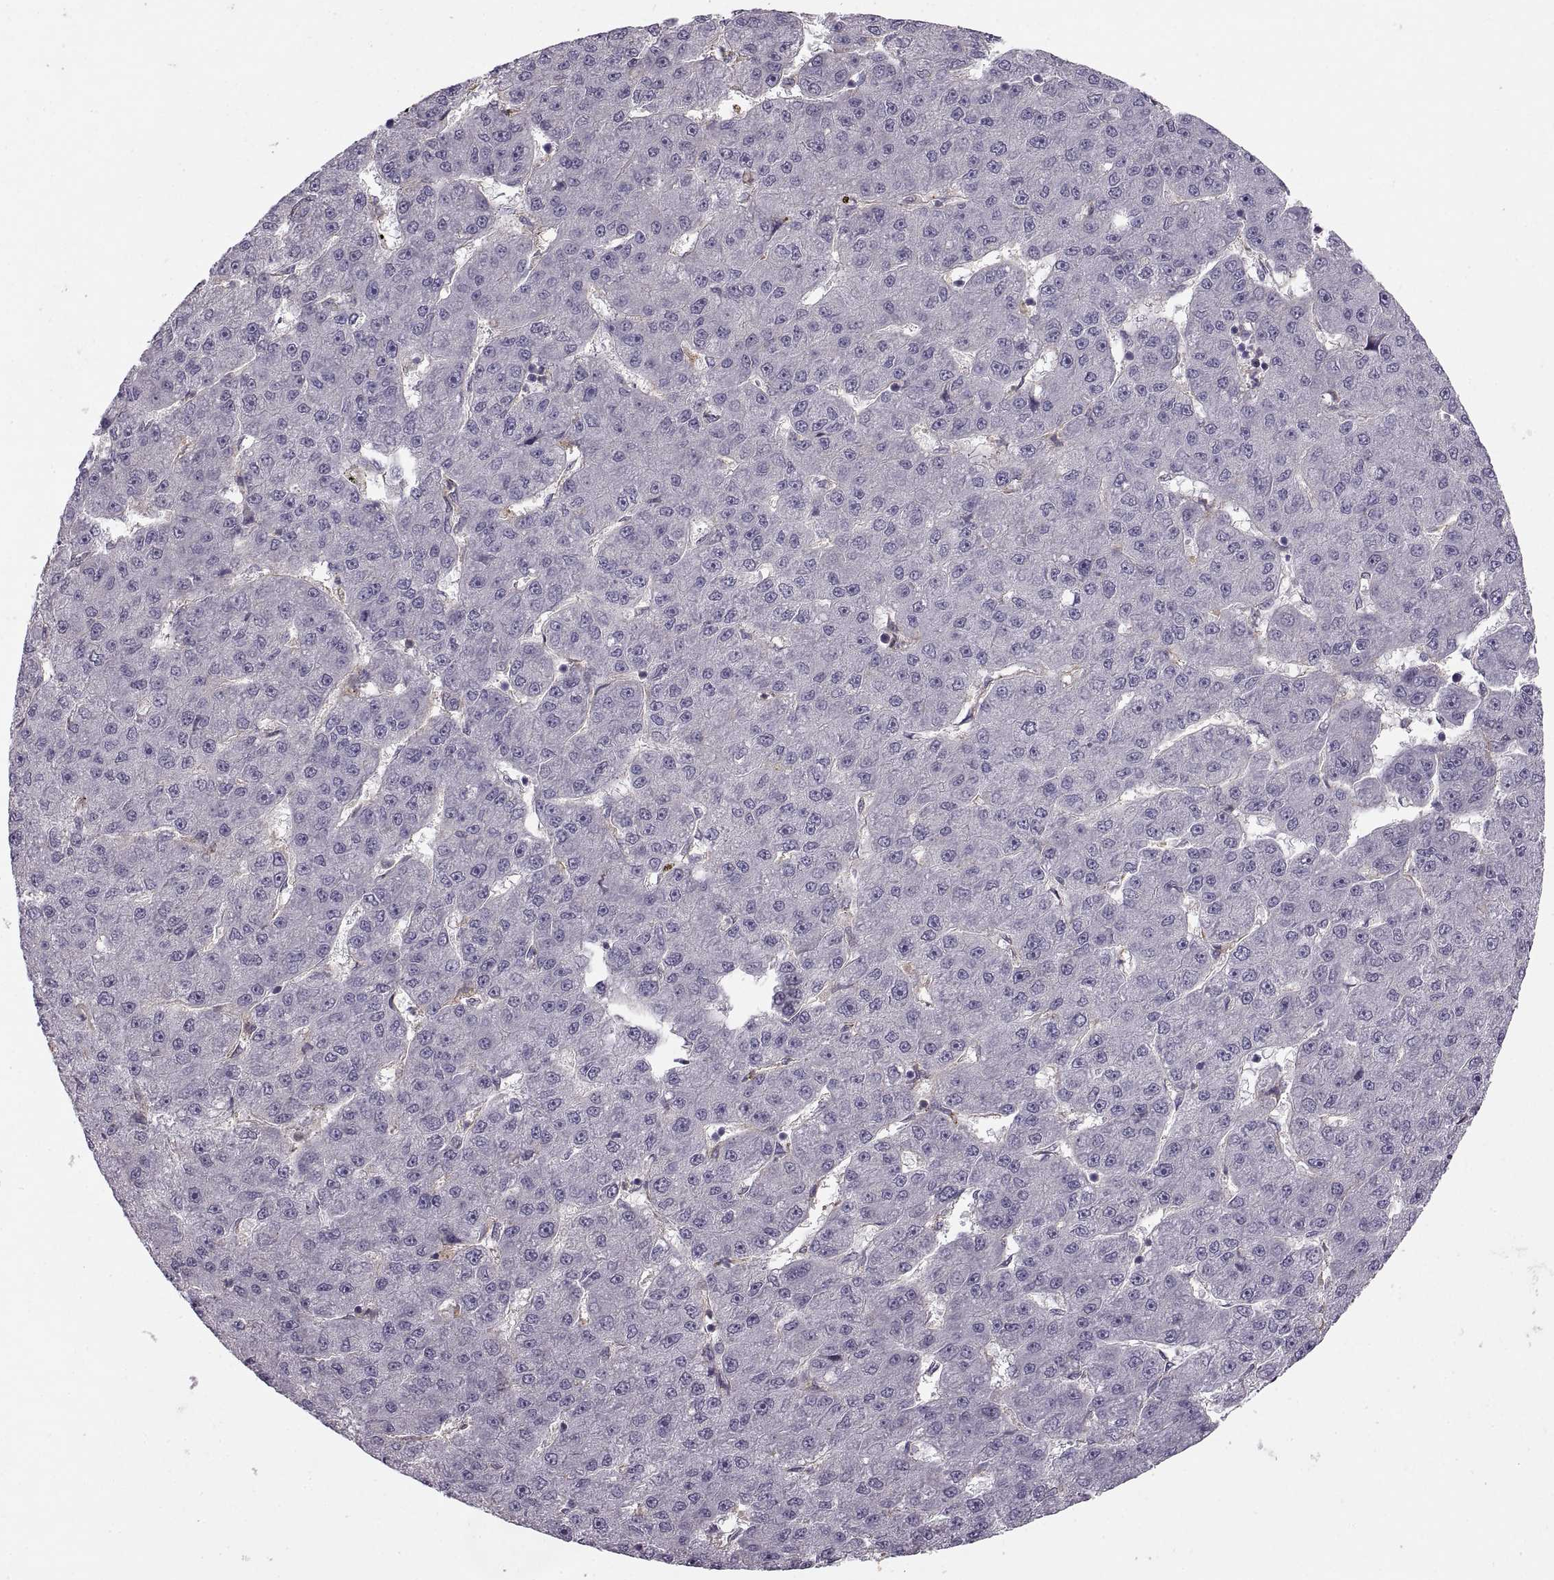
{"staining": {"intensity": "negative", "quantity": "none", "location": "none"}, "tissue": "liver cancer", "cell_type": "Tumor cells", "image_type": "cancer", "snomed": [{"axis": "morphology", "description": "Carcinoma, Hepatocellular, NOS"}, {"axis": "topography", "description": "Liver"}], "caption": "Immunohistochemistry image of neoplastic tissue: liver cancer (hepatocellular carcinoma) stained with DAB exhibits no significant protein staining in tumor cells.", "gene": "RALB", "patient": {"sex": "male", "age": 67}}